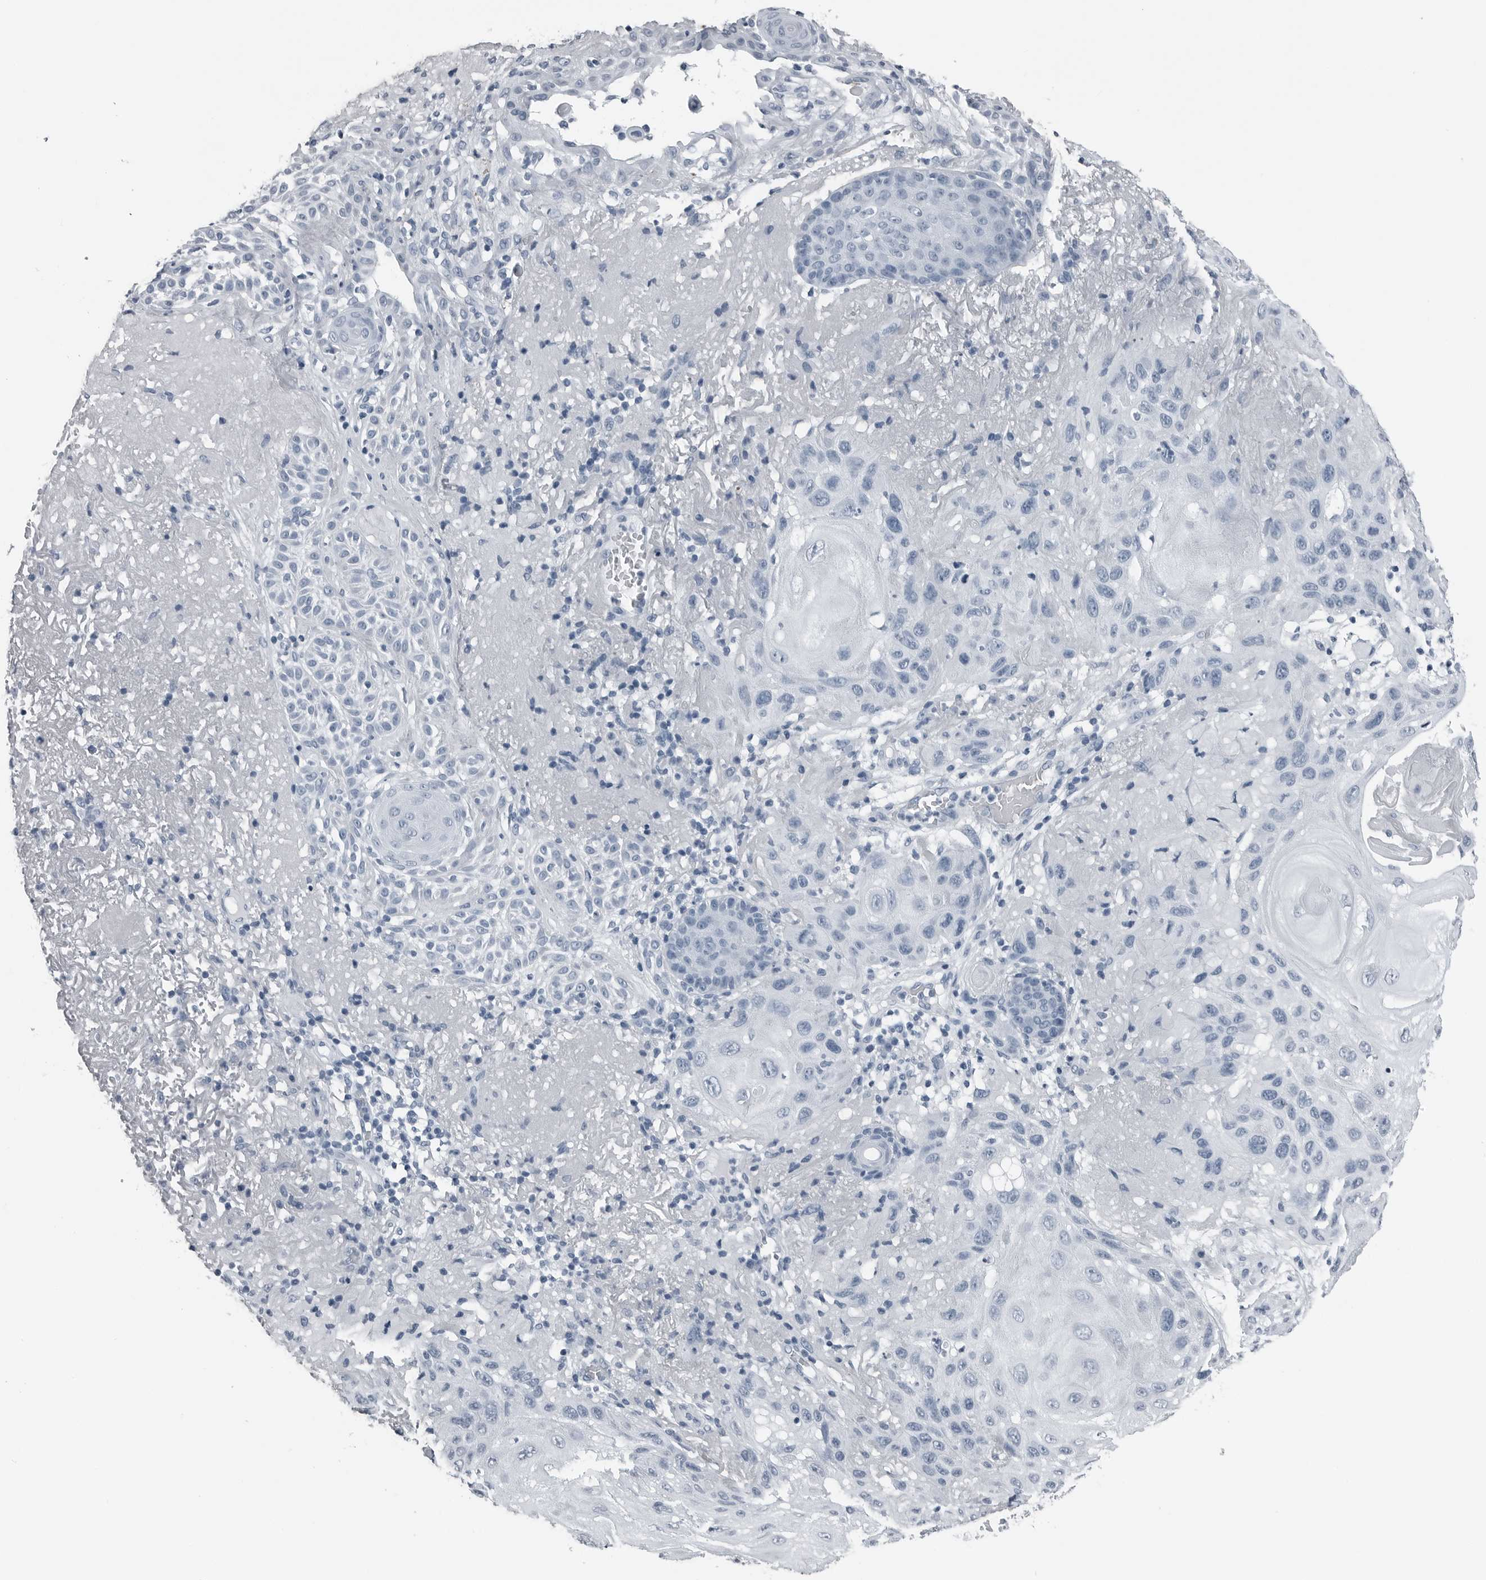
{"staining": {"intensity": "negative", "quantity": "none", "location": "none"}, "tissue": "skin cancer", "cell_type": "Tumor cells", "image_type": "cancer", "snomed": [{"axis": "morphology", "description": "Normal tissue, NOS"}, {"axis": "morphology", "description": "Squamous cell carcinoma, NOS"}, {"axis": "topography", "description": "Skin"}], "caption": "Immunohistochemical staining of skin cancer (squamous cell carcinoma) shows no significant positivity in tumor cells. (Stains: DAB (3,3'-diaminobenzidine) immunohistochemistry with hematoxylin counter stain, Microscopy: brightfield microscopy at high magnification).", "gene": "SPINK1", "patient": {"sex": "female", "age": 96}}